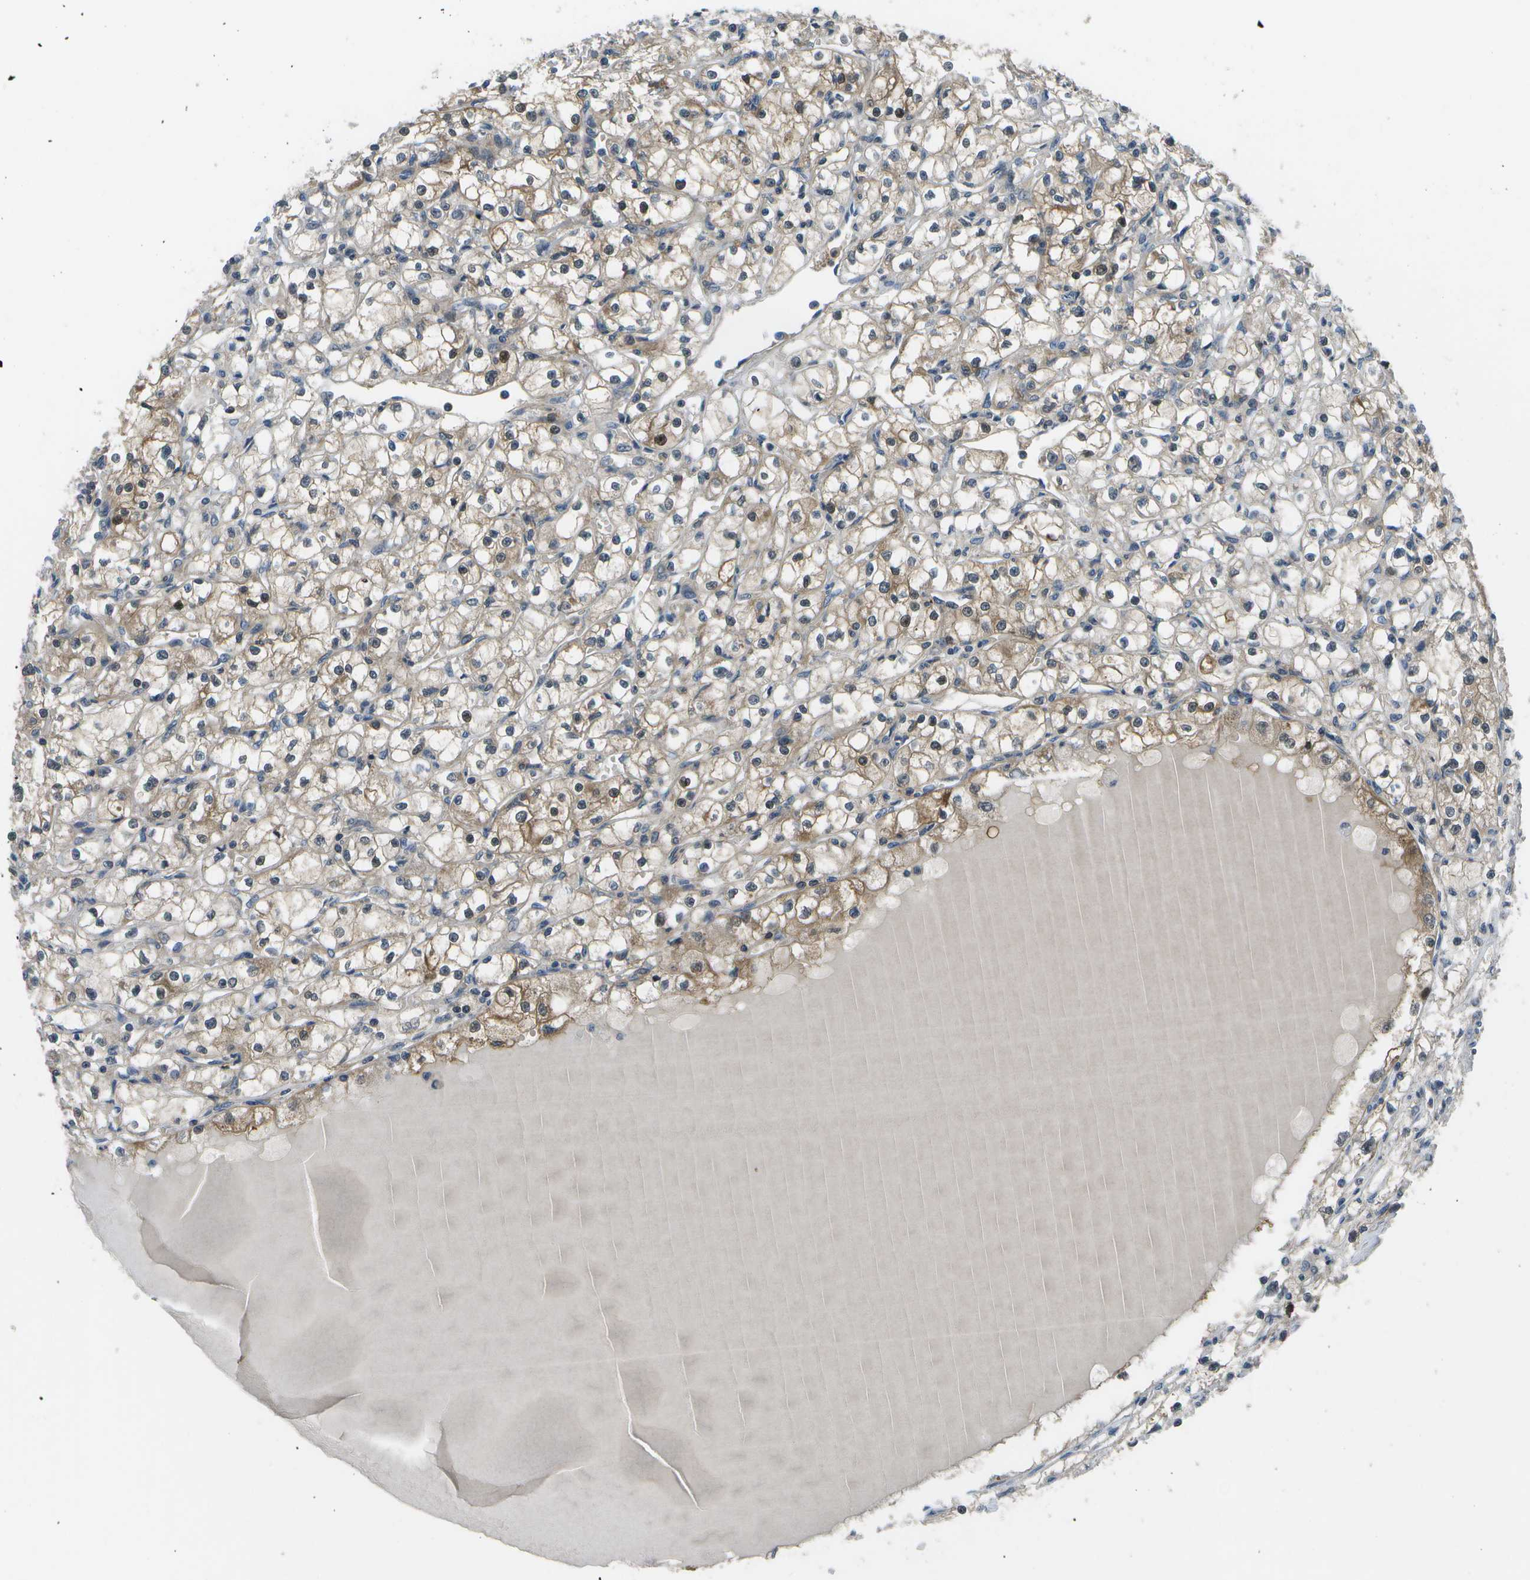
{"staining": {"intensity": "moderate", "quantity": "25%-75%", "location": "cytoplasmic/membranous"}, "tissue": "renal cancer", "cell_type": "Tumor cells", "image_type": "cancer", "snomed": [{"axis": "morphology", "description": "Adenocarcinoma, NOS"}, {"axis": "topography", "description": "Kidney"}], "caption": "Moderate cytoplasmic/membranous staining for a protein is appreciated in about 25%-75% of tumor cells of renal cancer (adenocarcinoma) using IHC.", "gene": "ENPP5", "patient": {"sex": "male", "age": 56}}